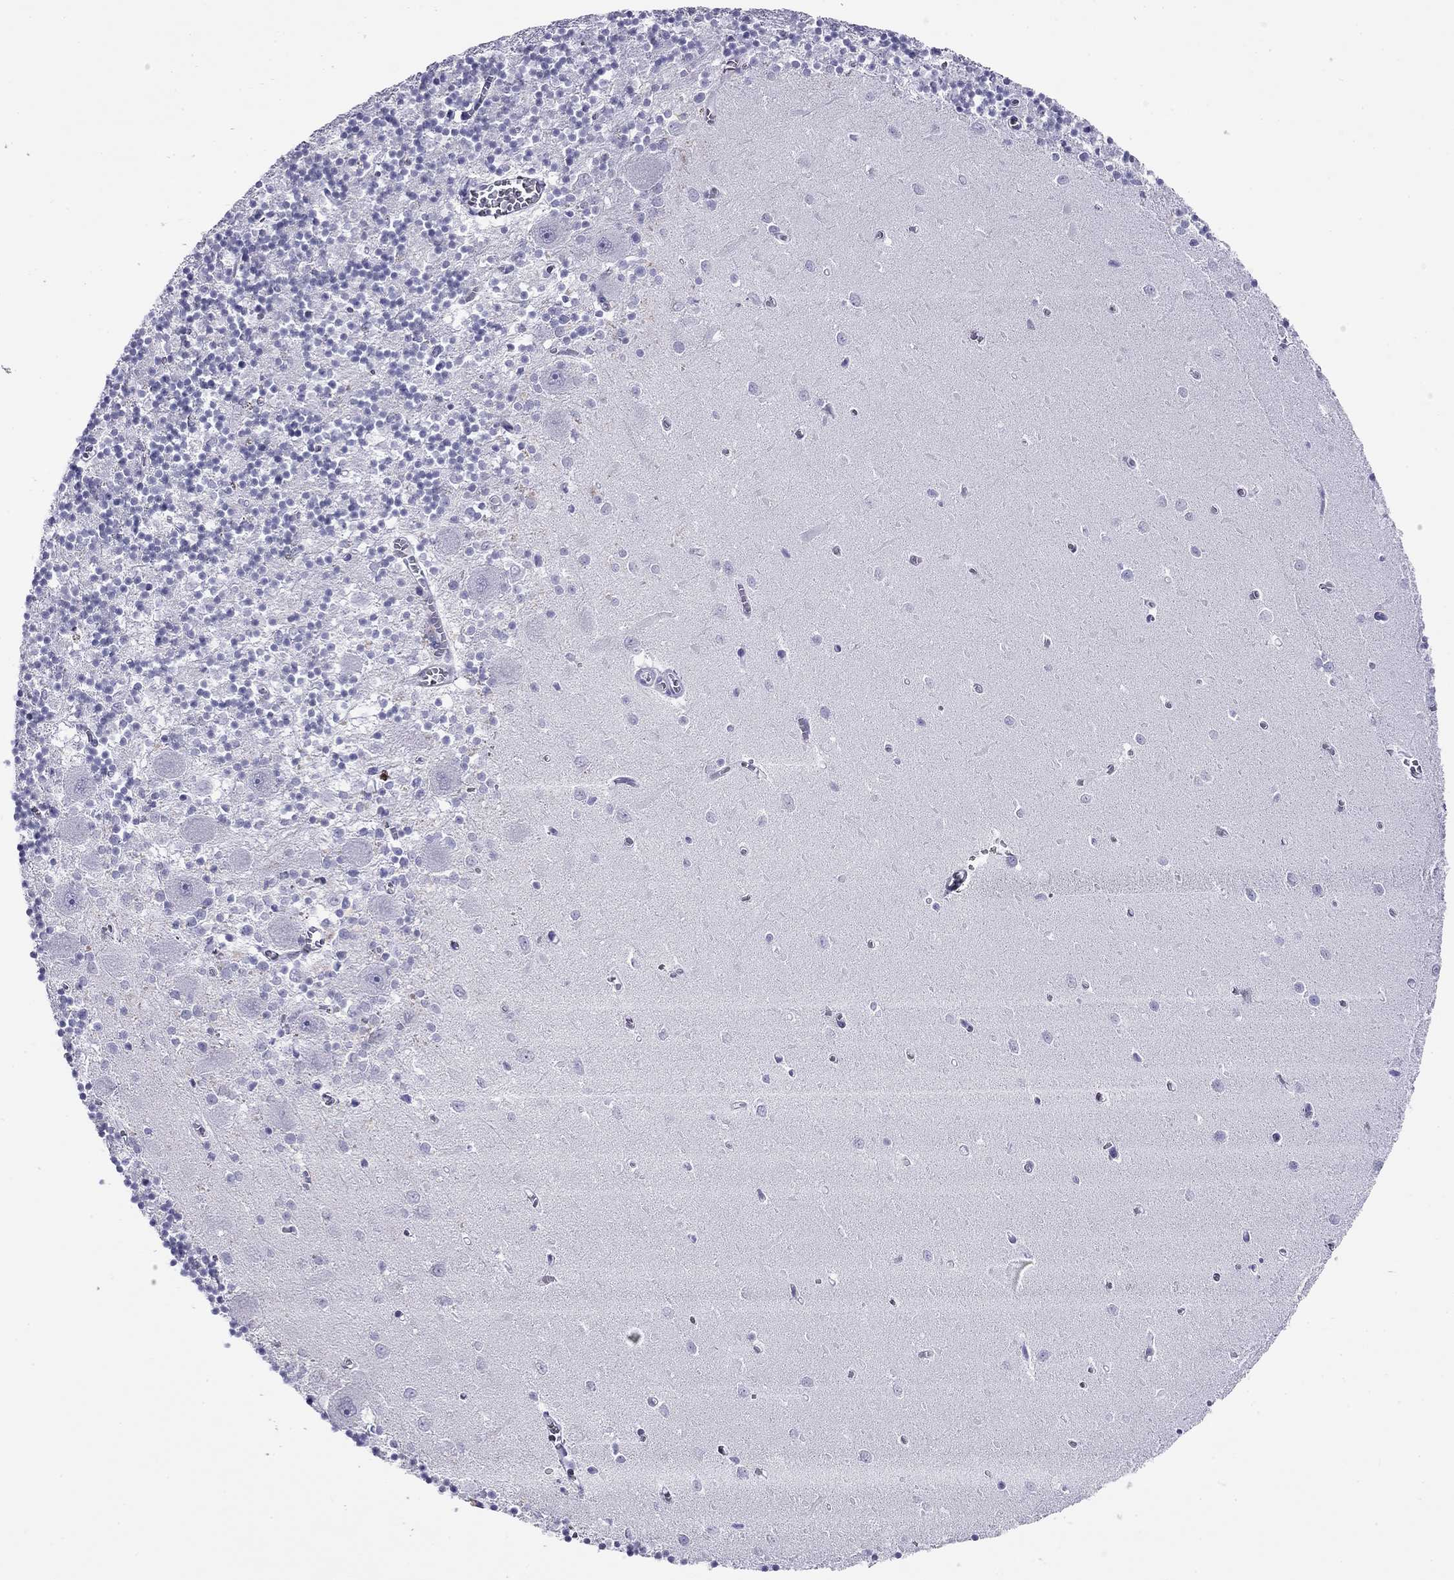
{"staining": {"intensity": "negative", "quantity": "none", "location": "none"}, "tissue": "cerebellum", "cell_type": "Cells in granular layer", "image_type": "normal", "snomed": [{"axis": "morphology", "description": "Normal tissue, NOS"}, {"axis": "topography", "description": "Cerebellum"}], "caption": "Immunohistochemical staining of normal human cerebellum reveals no significant expression in cells in granular layer. (Brightfield microscopy of DAB (3,3'-diaminobenzidine) immunohistochemistry at high magnification).", "gene": "MYMX", "patient": {"sex": "female", "age": 64}}